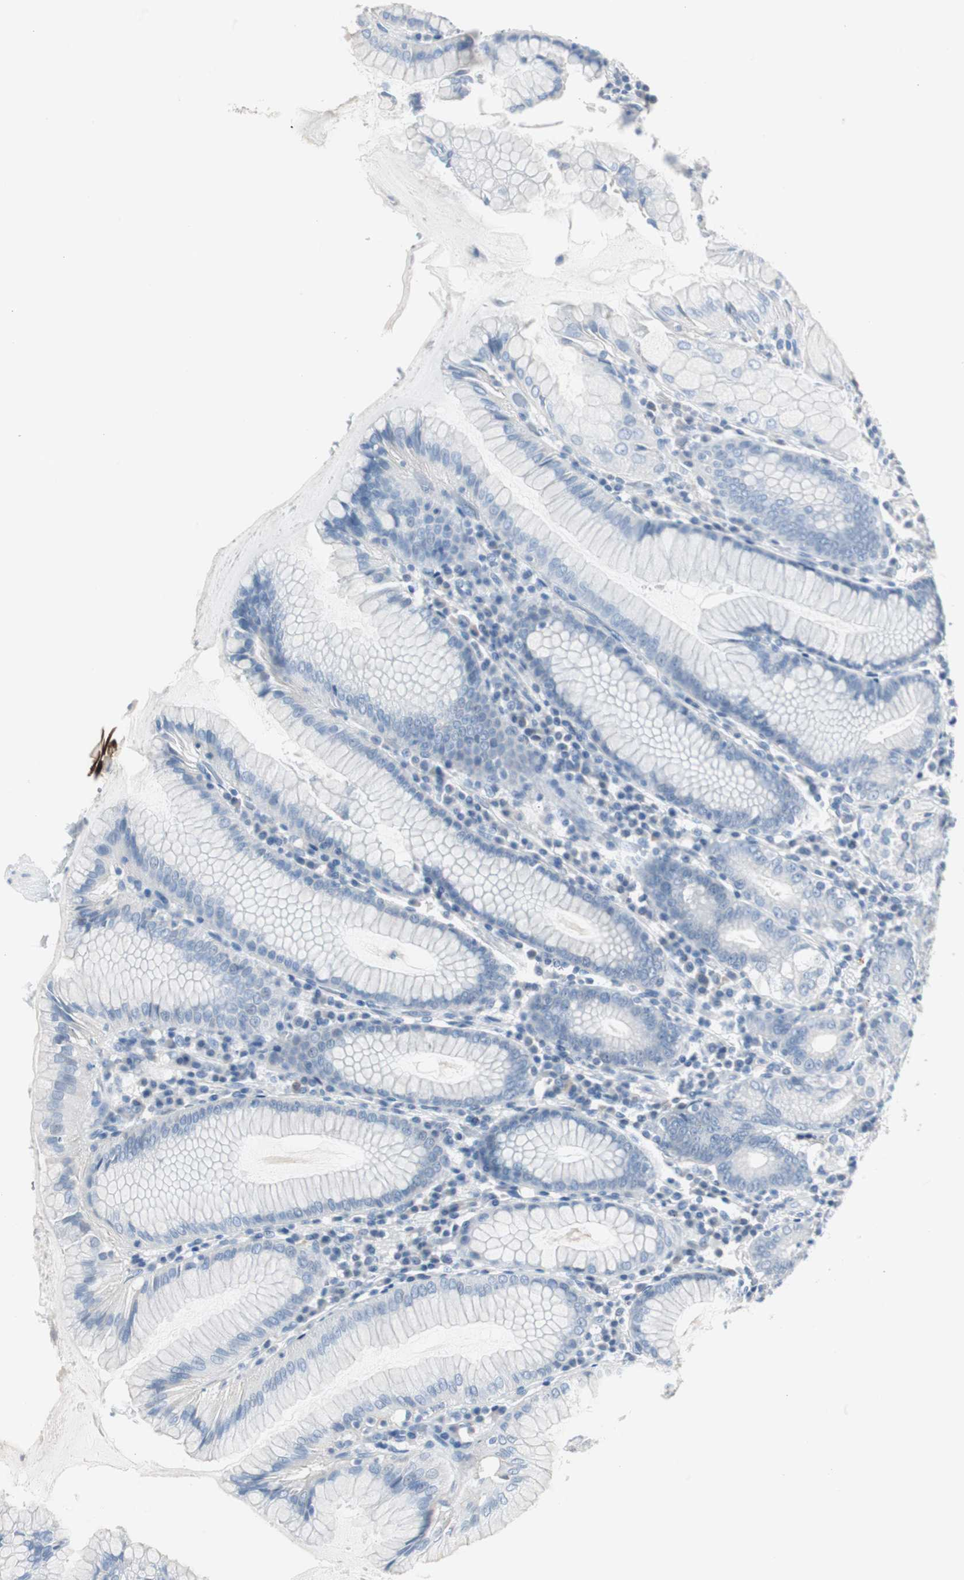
{"staining": {"intensity": "weak", "quantity": "25%-75%", "location": "cytoplasmic/membranous"}, "tissue": "stomach", "cell_type": "Glandular cells", "image_type": "normal", "snomed": [{"axis": "morphology", "description": "Normal tissue, NOS"}, {"axis": "topography", "description": "Stomach, lower"}], "caption": "This histopathology image demonstrates immunohistochemistry (IHC) staining of normal stomach, with low weak cytoplasmic/membranous staining in about 25%-75% of glandular cells.", "gene": "S100A7A", "patient": {"sex": "female", "age": 76}}